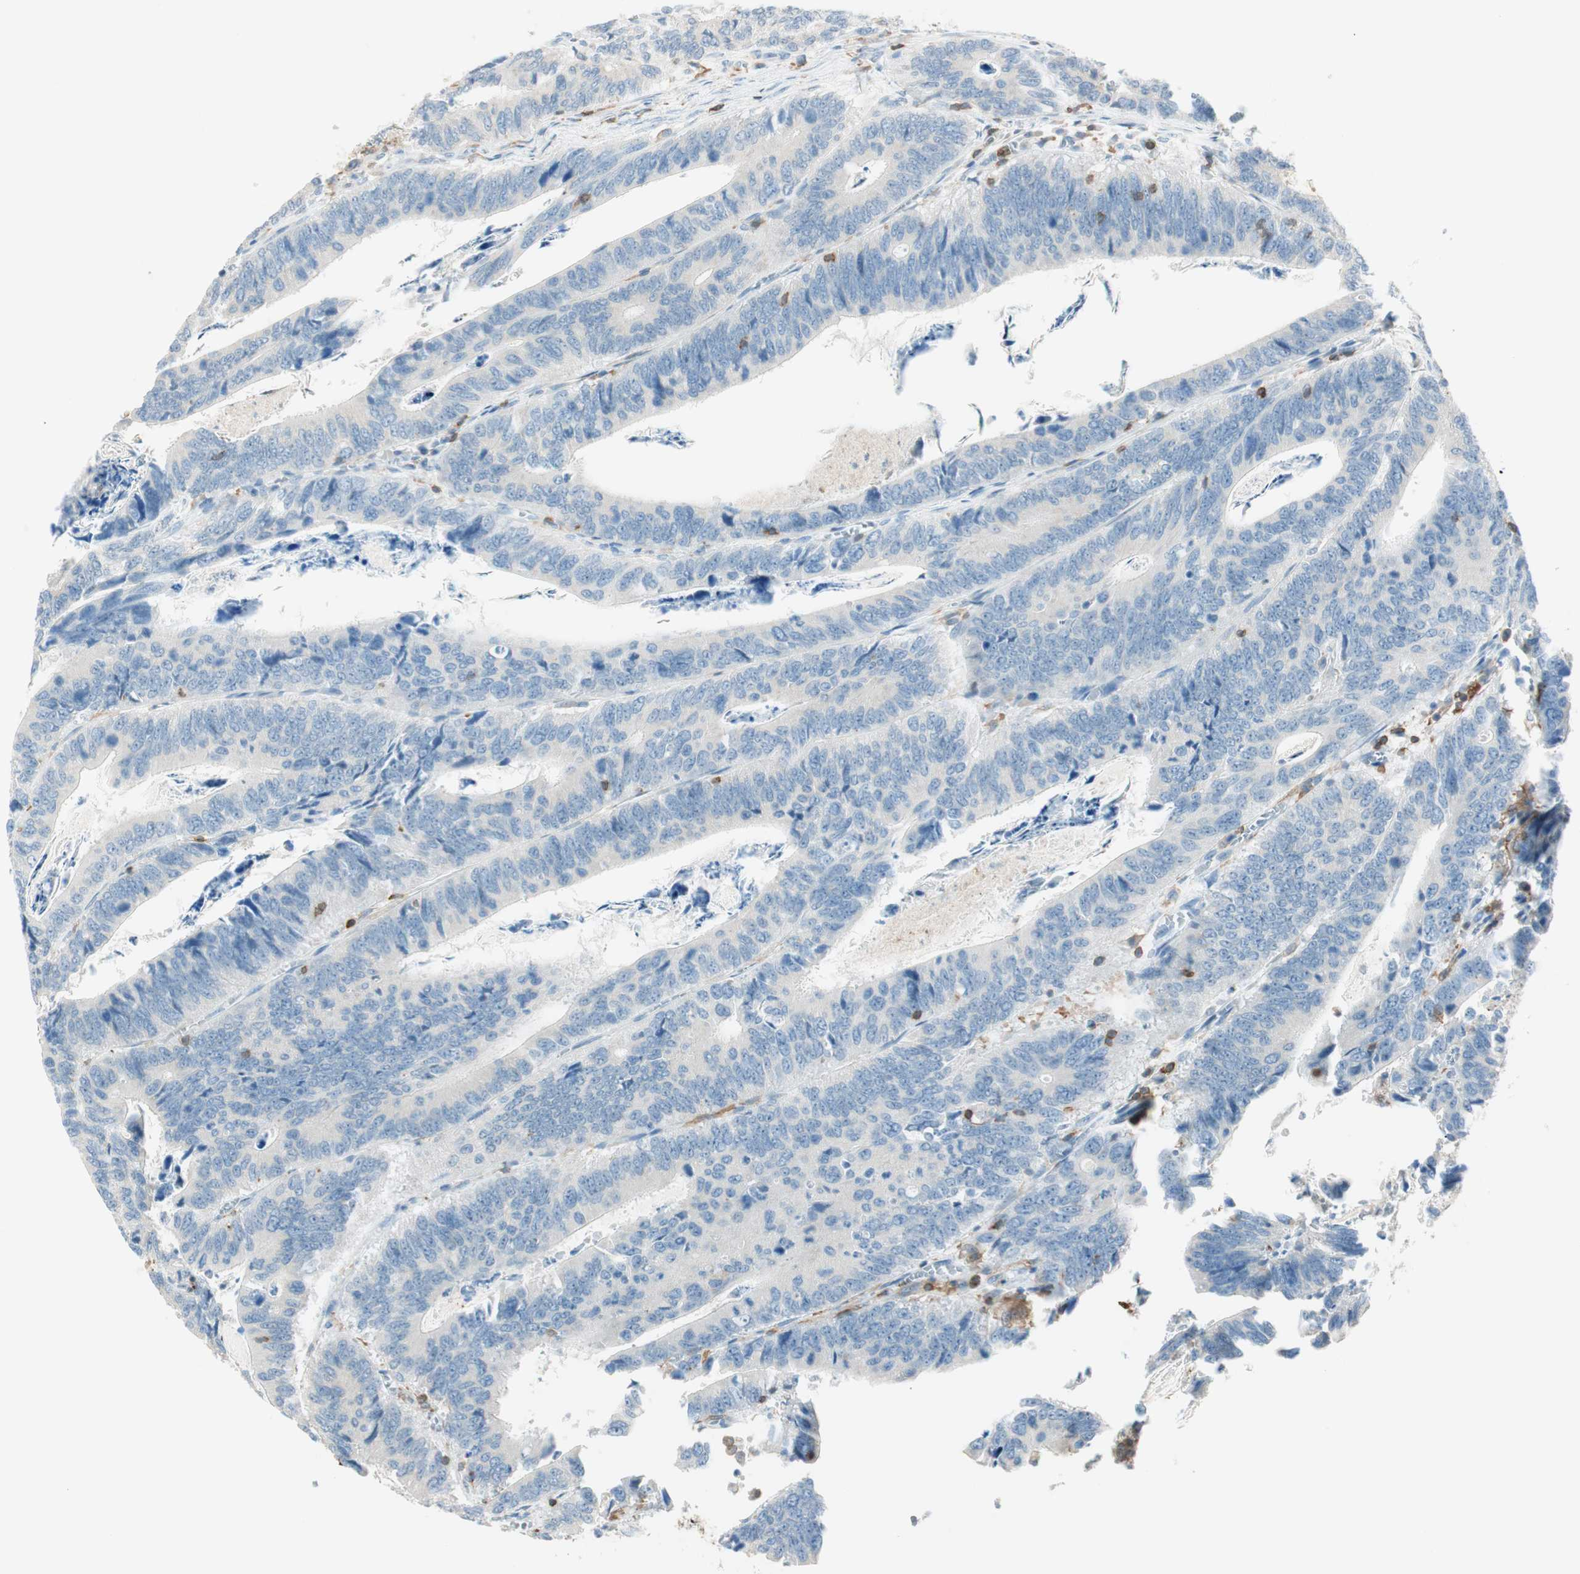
{"staining": {"intensity": "negative", "quantity": "none", "location": "none"}, "tissue": "colorectal cancer", "cell_type": "Tumor cells", "image_type": "cancer", "snomed": [{"axis": "morphology", "description": "Adenocarcinoma, NOS"}, {"axis": "topography", "description": "Colon"}], "caption": "Immunohistochemistry (IHC) micrograph of adenocarcinoma (colorectal) stained for a protein (brown), which shows no expression in tumor cells. (Brightfield microscopy of DAB (3,3'-diaminobenzidine) immunohistochemistry (IHC) at high magnification).", "gene": "HPGD", "patient": {"sex": "male", "age": 72}}